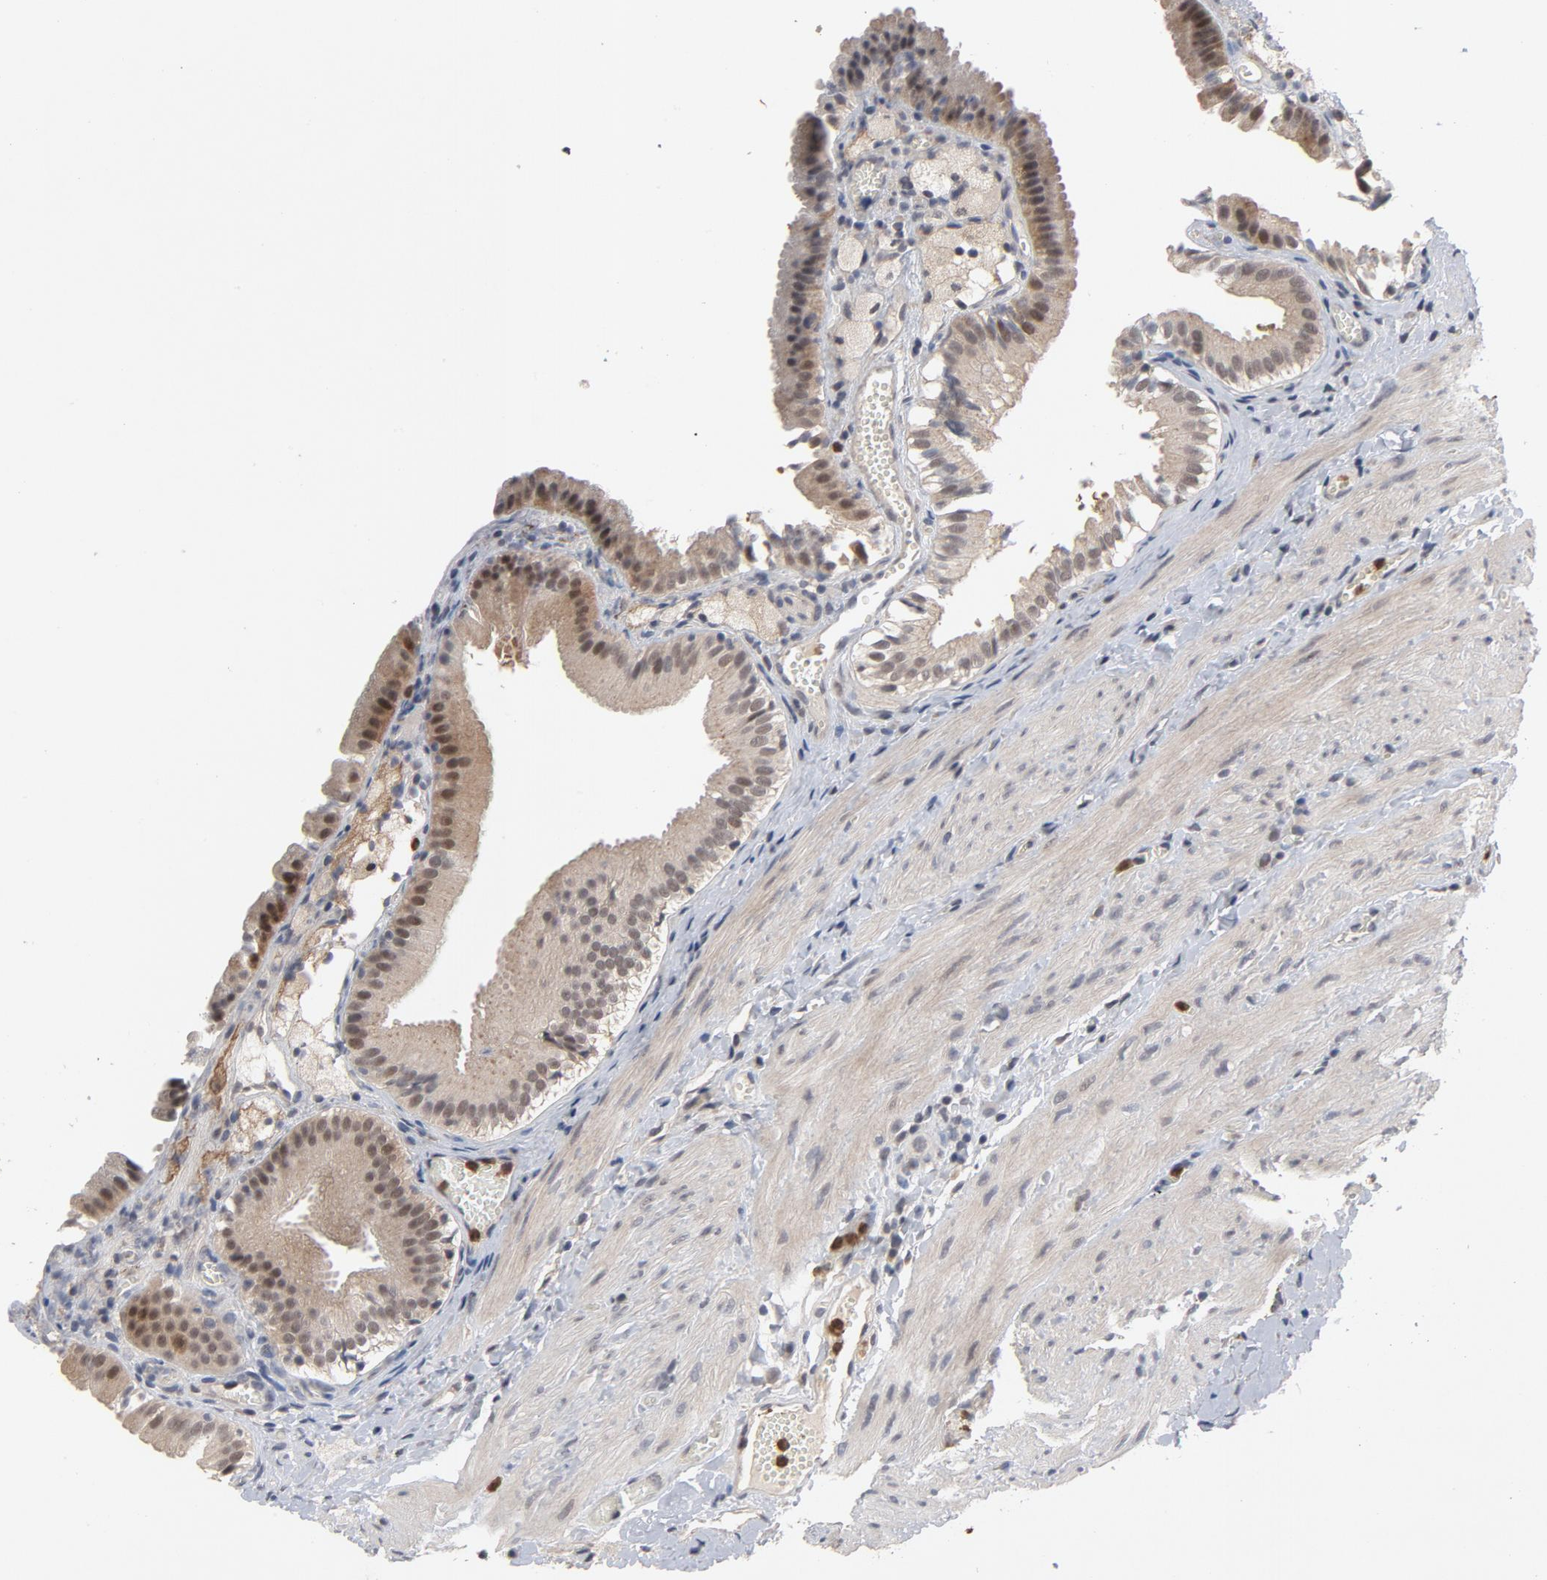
{"staining": {"intensity": "weak", "quantity": "<25%", "location": "nuclear"}, "tissue": "gallbladder", "cell_type": "Glandular cells", "image_type": "normal", "snomed": [{"axis": "morphology", "description": "Normal tissue, NOS"}, {"axis": "topography", "description": "Gallbladder"}], "caption": "Immunohistochemical staining of normal human gallbladder reveals no significant positivity in glandular cells.", "gene": "RTL5", "patient": {"sex": "female", "age": 24}}